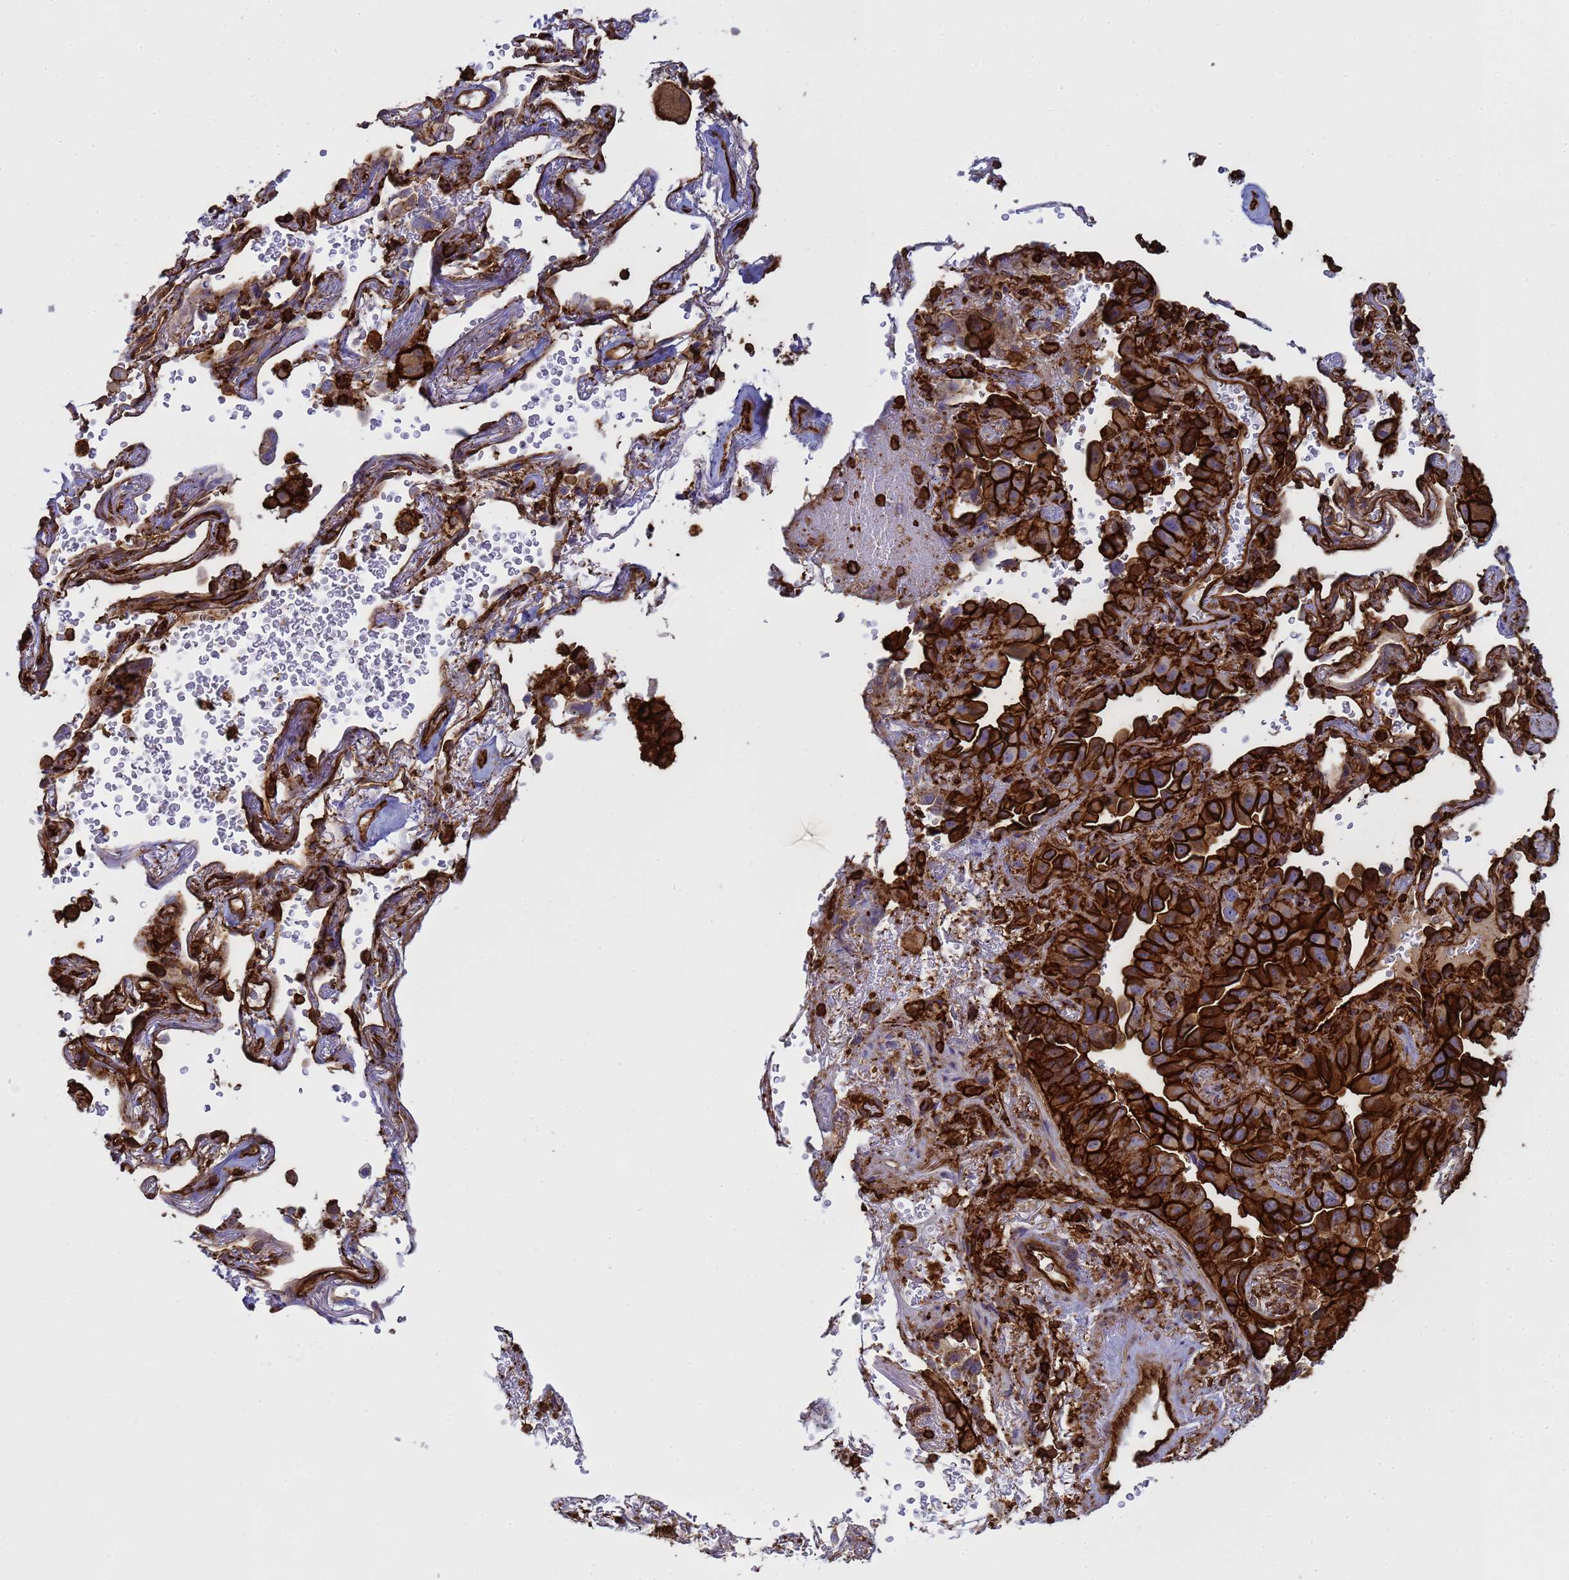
{"staining": {"intensity": "strong", "quantity": ">75%", "location": "cytoplasmic/membranous"}, "tissue": "lung cancer", "cell_type": "Tumor cells", "image_type": "cancer", "snomed": [{"axis": "morphology", "description": "Adenocarcinoma, NOS"}, {"axis": "topography", "description": "Lung"}], "caption": "DAB (3,3'-diaminobenzidine) immunohistochemical staining of lung cancer (adenocarcinoma) exhibits strong cytoplasmic/membranous protein expression in about >75% of tumor cells. The staining was performed using DAB, with brown indicating positive protein expression. Nuclei are stained blue with hematoxylin.", "gene": "ZBTB8OS", "patient": {"sex": "female", "age": 69}}